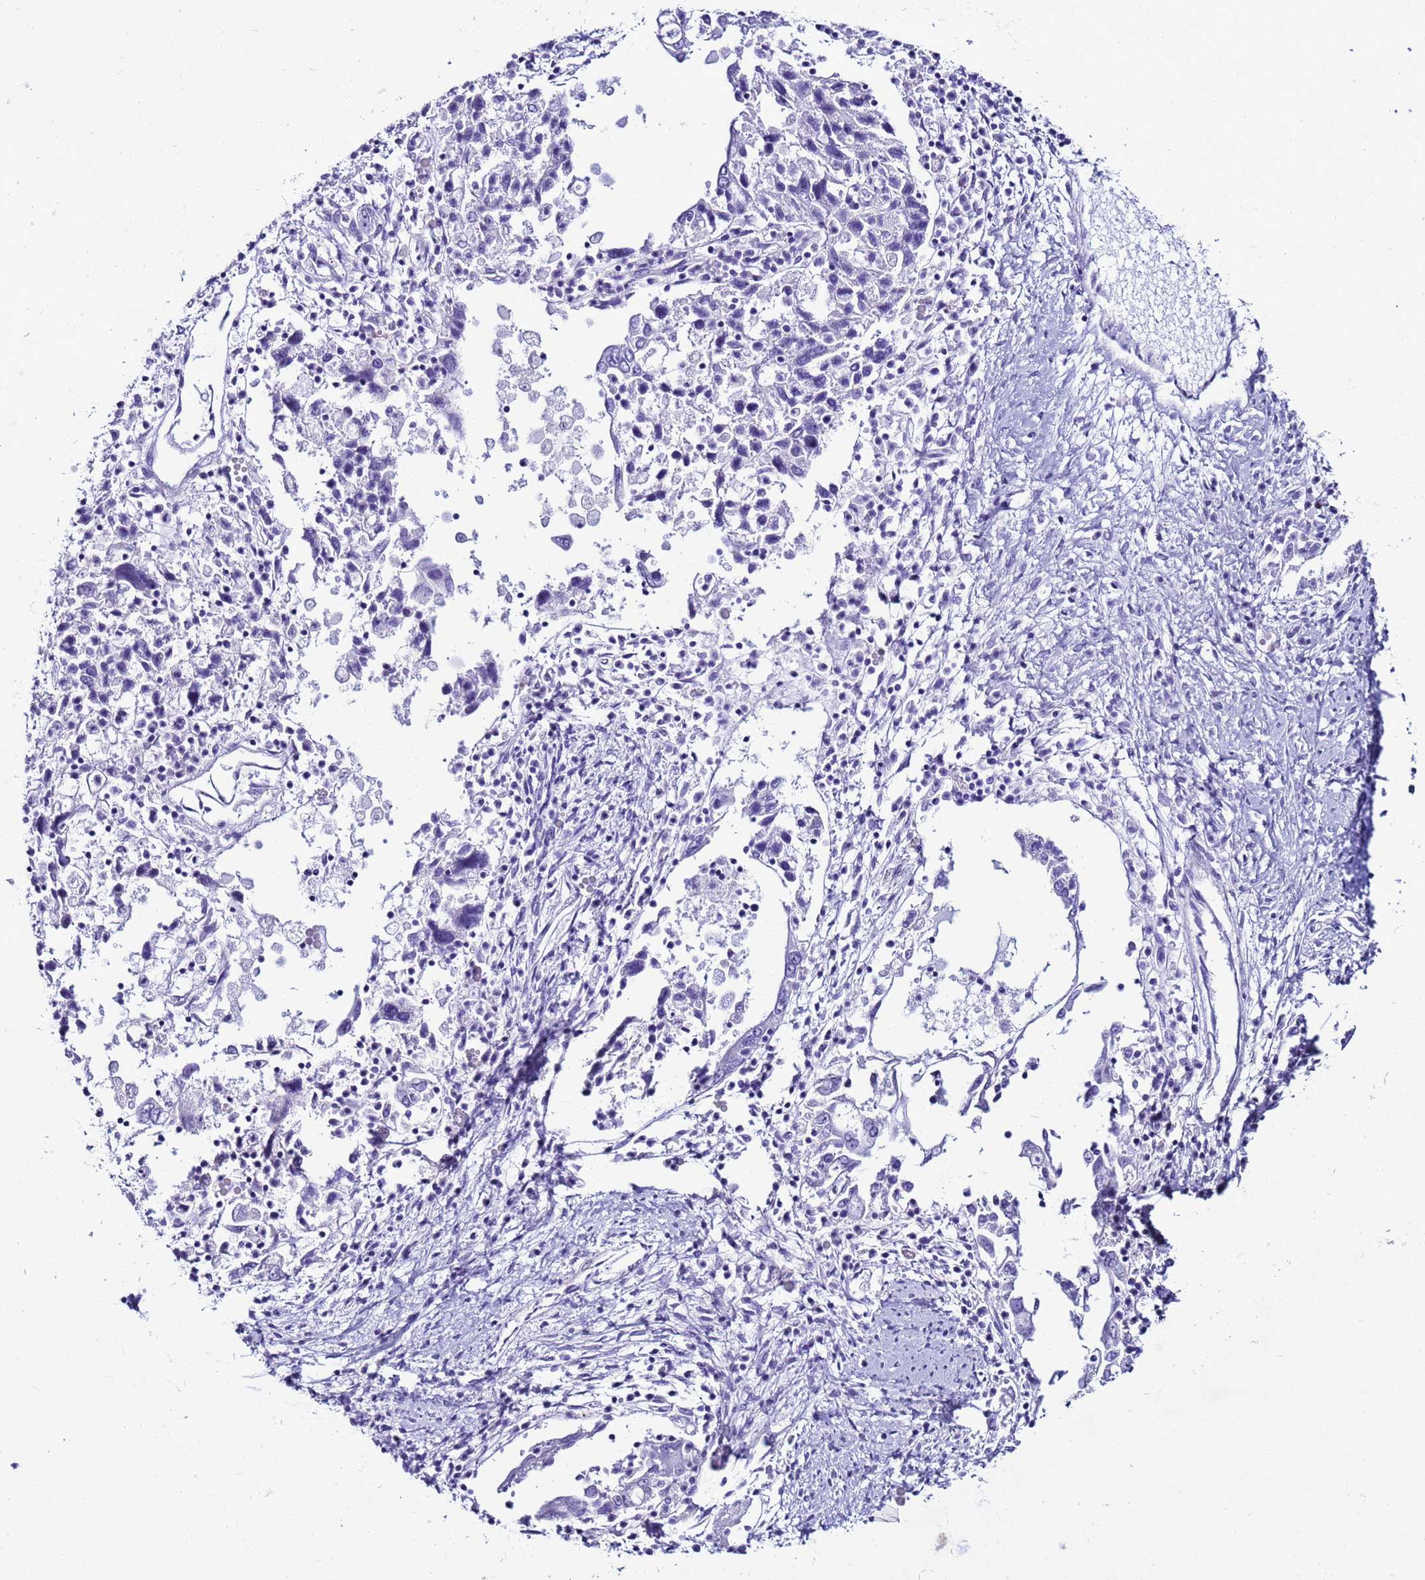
{"staining": {"intensity": "negative", "quantity": "none", "location": "none"}, "tissue": "ovarian cancer", "cell_type": "Tumor cells", "image_type": "cancer", "snomed": [{"axis": "morphology", "description": "Carcinoma, endometroid"}, {"axis": "topography", "description": "Ovary"}], "caption": "Immunohistochemistry of human ovarian endometroid carcinoma displays no expression in tumor cells.", "gene": "LCMT1", "patient": {"sex": "female", "age": 62}}